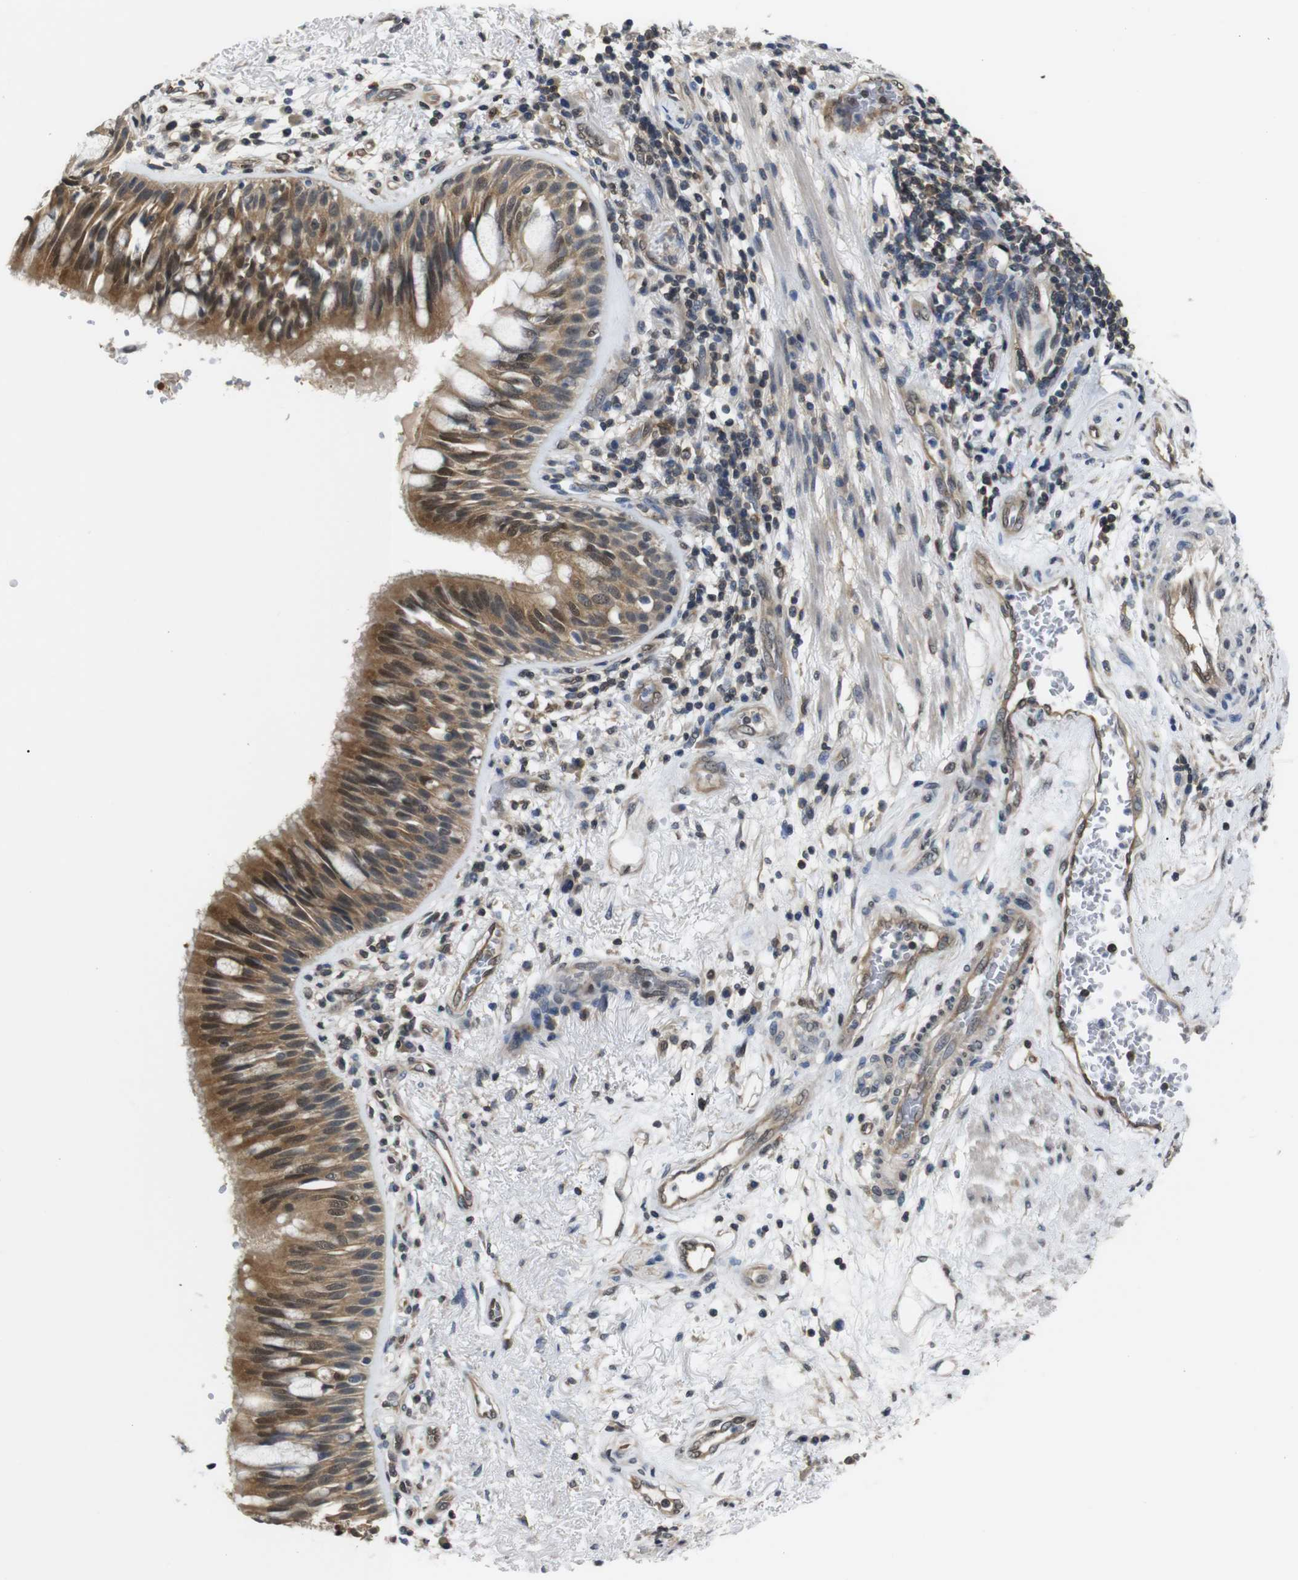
{"staining": {"intensity": "moderate", "quantity": ">75%", "location": "cytoplasmic/membranous,nuclear"}, "tissue": "bronchus", "cell_type": "Respiratory epithelial cells", "image_type": "normal", "snomed": [{"axis": "morphology", "description": "Normal tissue, NOS"}, {"axis": "morphology", "description": "Adenocarcinoma, NOS"}, {"axis": "morphology", "description": "Adenocarcinoma, metastatic, NOS"}, {"axis": "topography", "description": "Lymph node"}, {"axis": "topography", "description": "Bronchus"}, {"axis": "topography", "description": "Lung"}], "caption": "Immunohistochemistry image of benign human bronchus stained for a protein (brown), which exhibits medium levels of moderate cytoplasmic/membranous,nuclear positivity in approximately >75% of respiratory epithelial cells.", "gene": "UBXN1", "patient": {"sex": "female", "age": 54}}